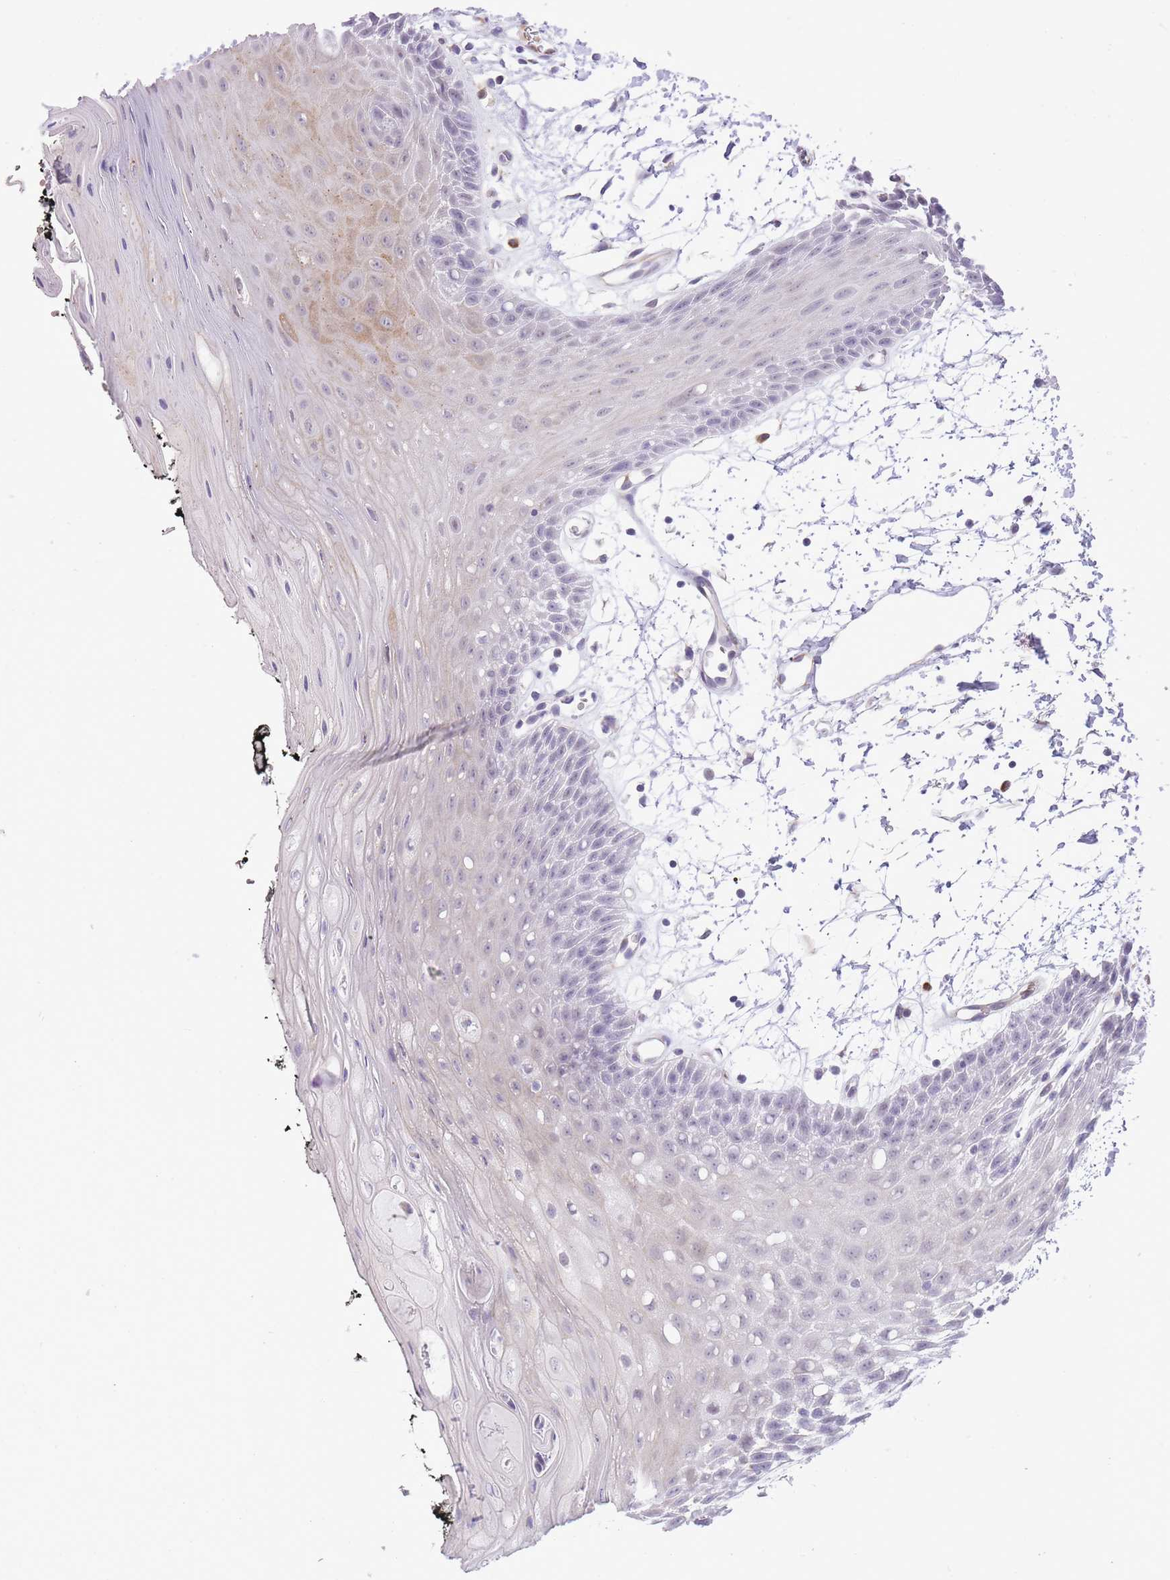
{"staining": {"intensity": "weak", "quantity": "<25%", "location": "cytoplasmic/membranous"}, "tissue": "oral mucosa", "cell_type": "Squamous epithelial cells", "image_type": "normal", "snomed": [{"axis": "morphology", "description": "Normal tissue, NOS"}, {"axis": "topography", "description": "Oral tissue"}, {"axis": "topography", "description": "Tounge, NOS"}], "caption": "A histopathology image of human oral mucosa is negative for staining in squamous epithelial cells. (Stains: DAB immunohistochemistry (IHC) with hematoxylin counter stain, Microscopy: brightfield microscopy at high magnification).", "gene": "MEIOSIN", "patient": {"sex": "female", "age": 59}}